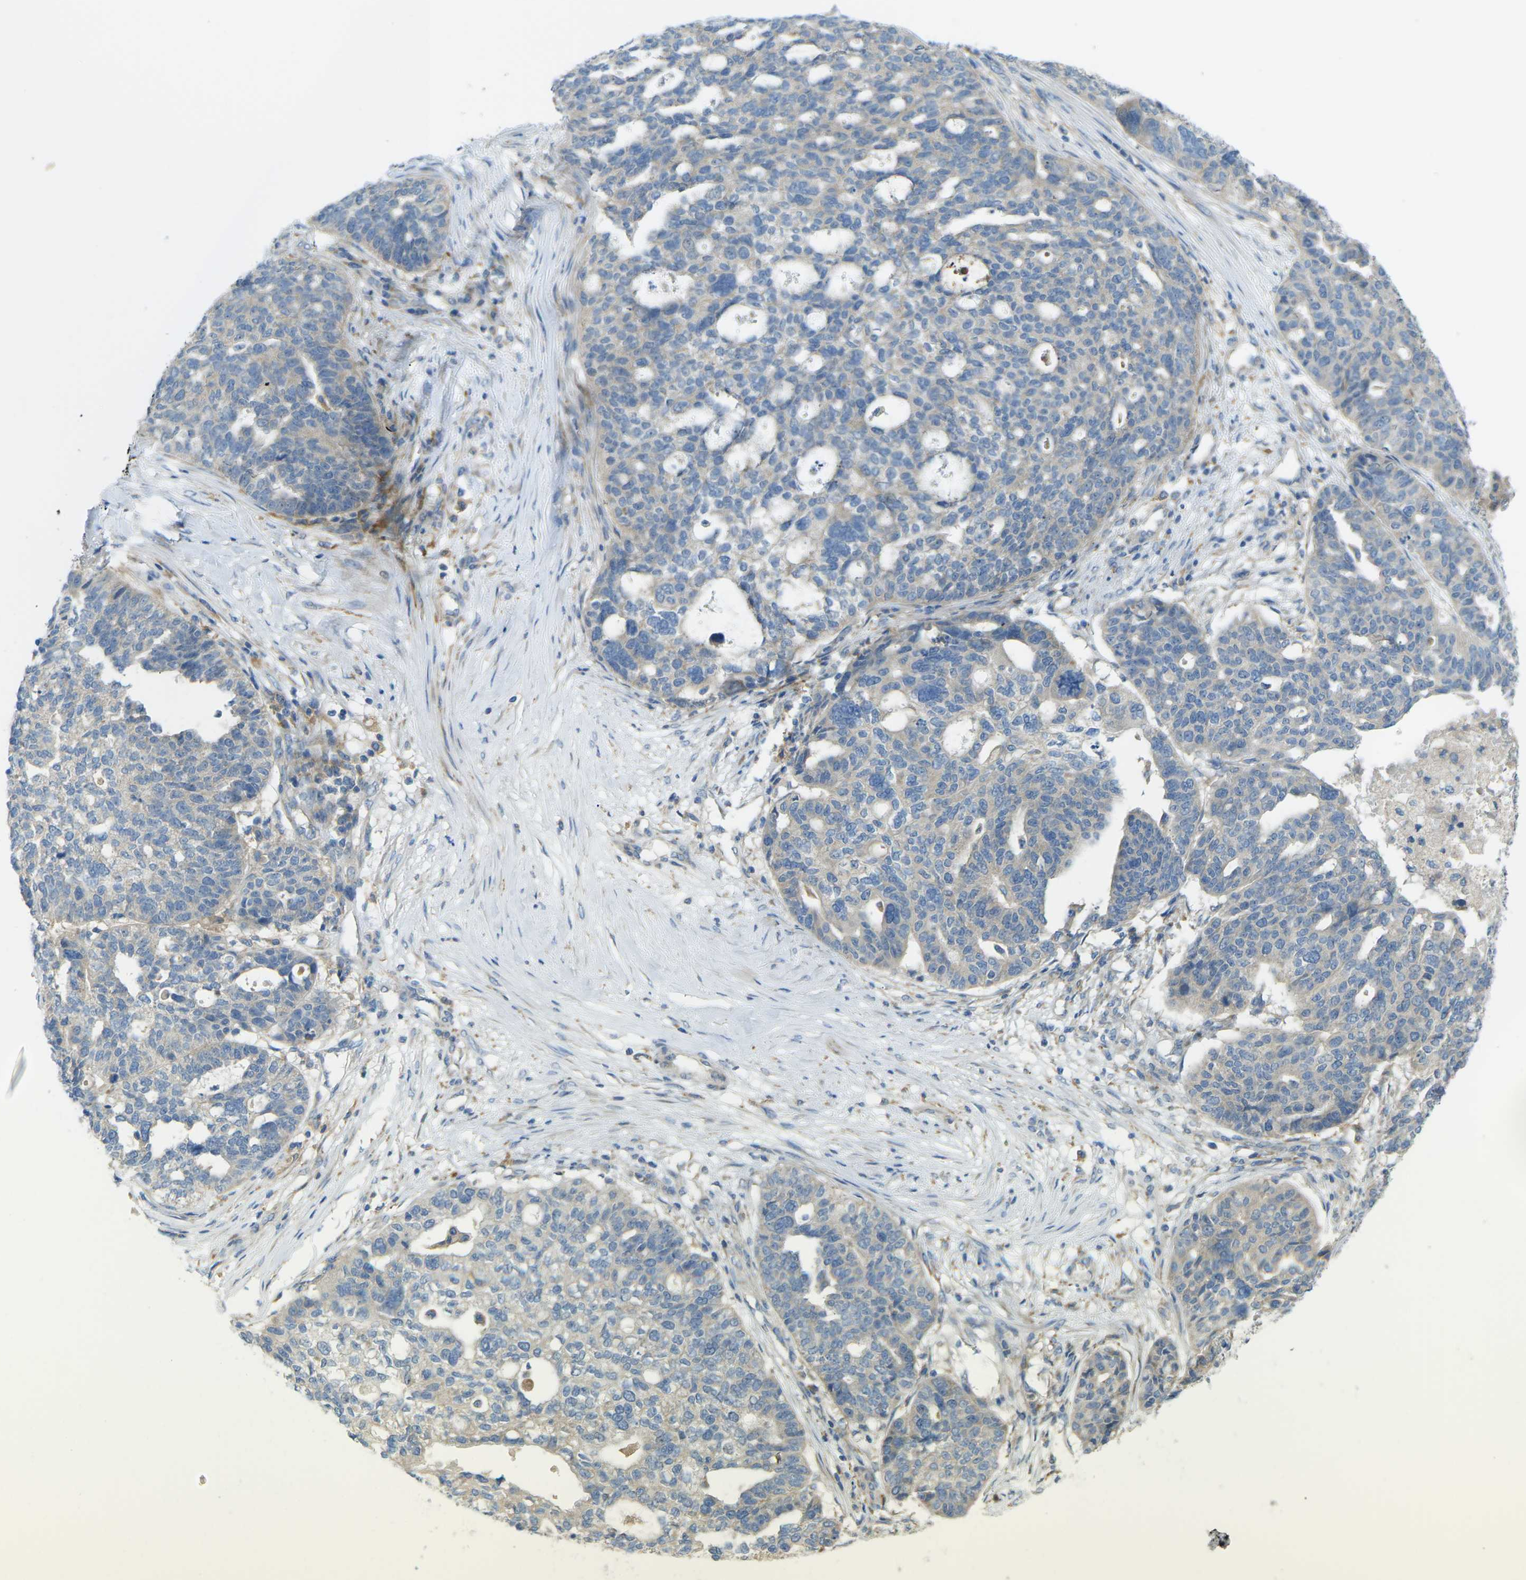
{"staining": {"intensity": "weak", "quantity": "<25%", "location": "cytoplasmic/membranous"}, "tissue": "ovarian cancer", "cell_type": "Tumor cells", "image_type": "cancer", "snomed": [{"axis": "morphology", "description": "Cystadenocarcinoma, serous, NOS"}, {"axis": "topography", "description": "Ovary"}], "caption": "Protein analysis of serous cystadenocarcinoma (ovarian) exhibits no significant positivity in tumor cells.", "gene": "MYLK4", "patient": {"sex": "female", "age": 59}}